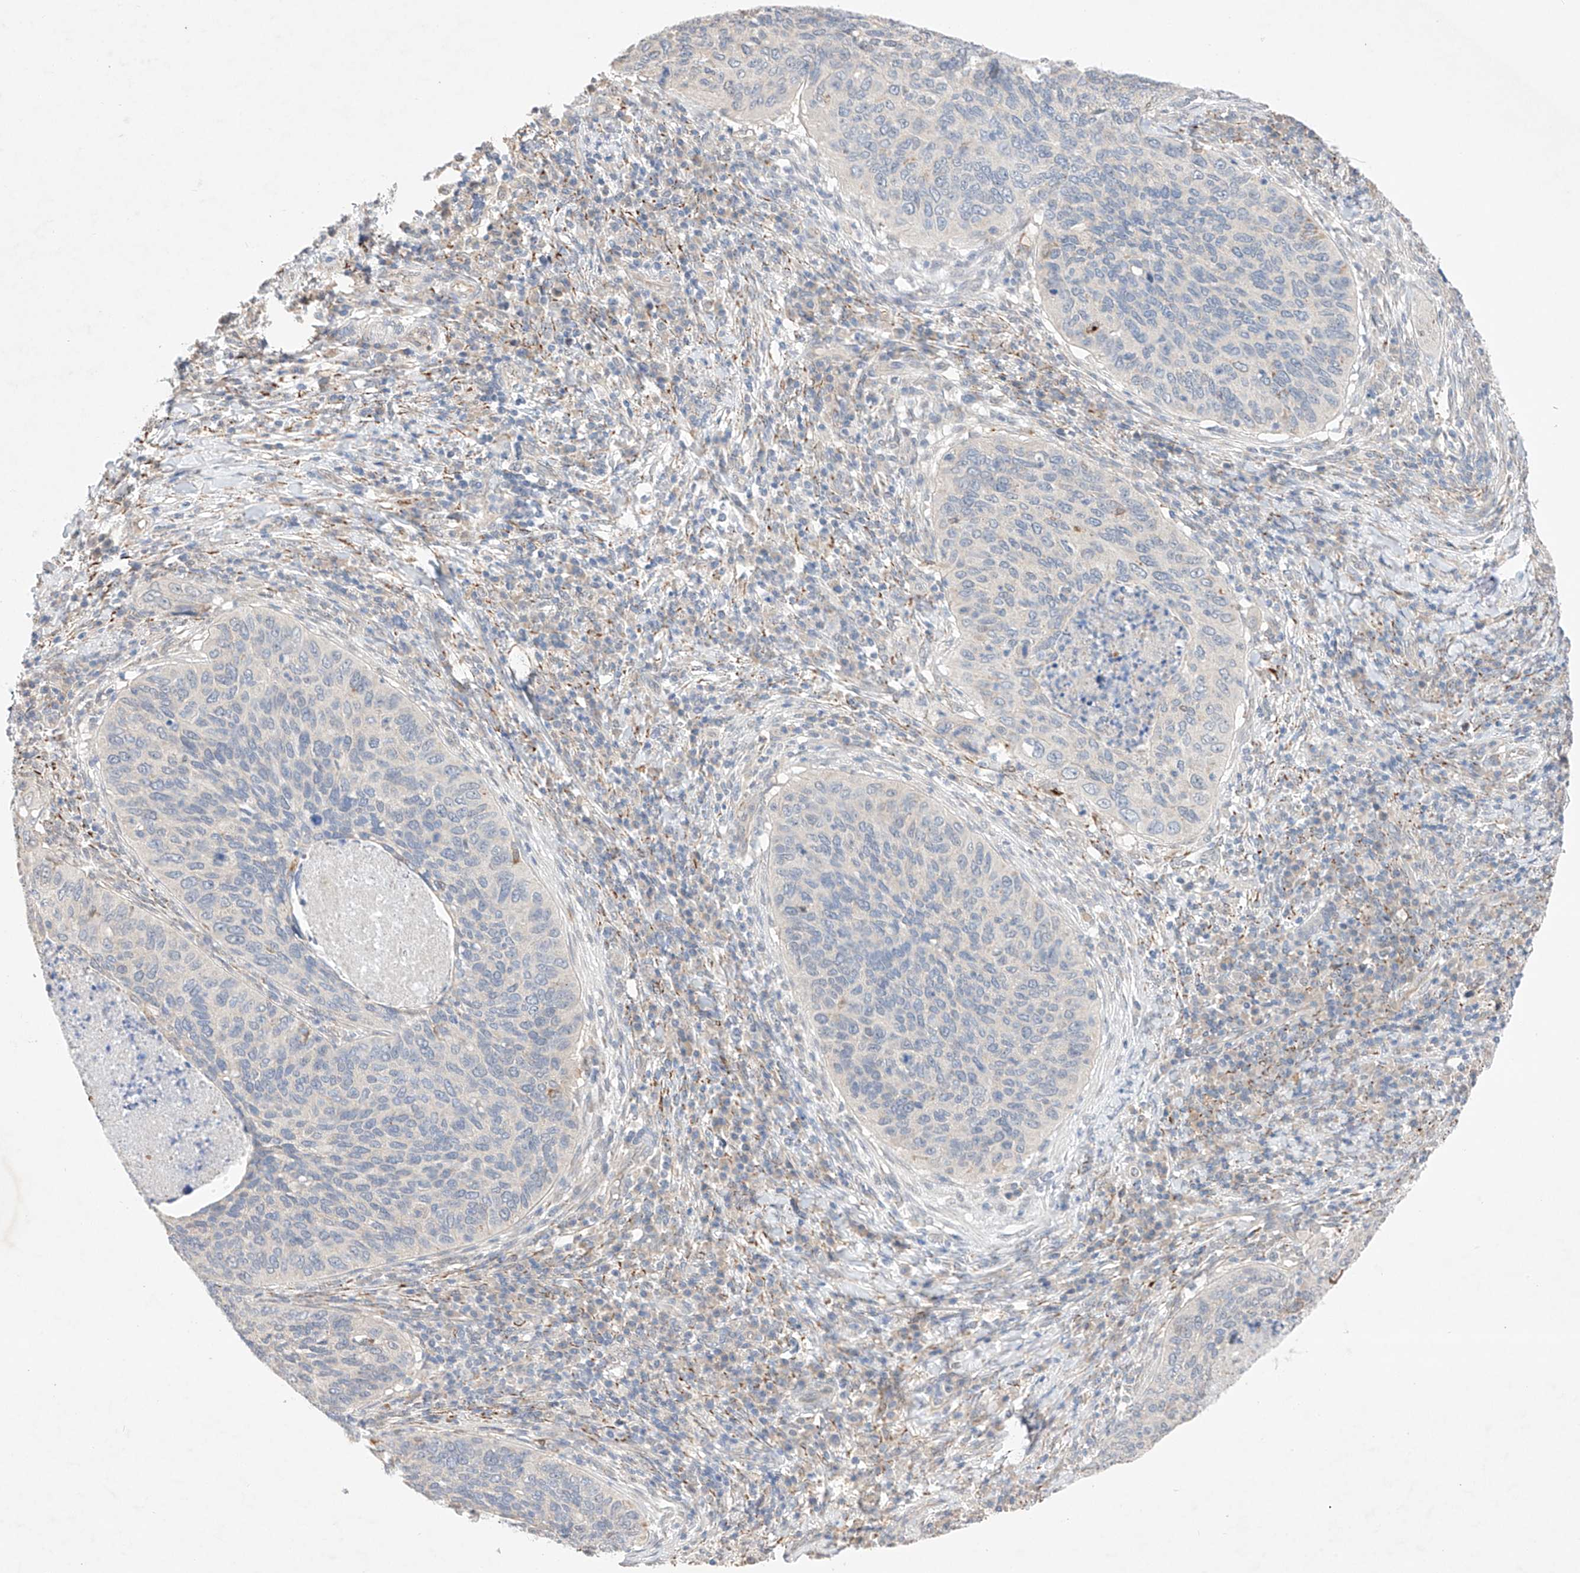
{"staining": {"intensity": "negative", "quantity": "none", "location": "none"}, "tissue": "cervical cancer", "cell_type": "Tumor cells", "image_type": "cancer", "snomed": [{"axis": "morphology", "description": "Squamous cell carcinoma, NOS"}, {"axis": "topography", "description": "Cervix"}], "caption": "DAB (3,3'-diaminobenzidine) immunohistochemical staining of human cervical squamous cell carcinoma exhibits no significant staining in tumor cells.", "gene": "IL22RA2", "patient": {"sex": "female", "age": 38}}